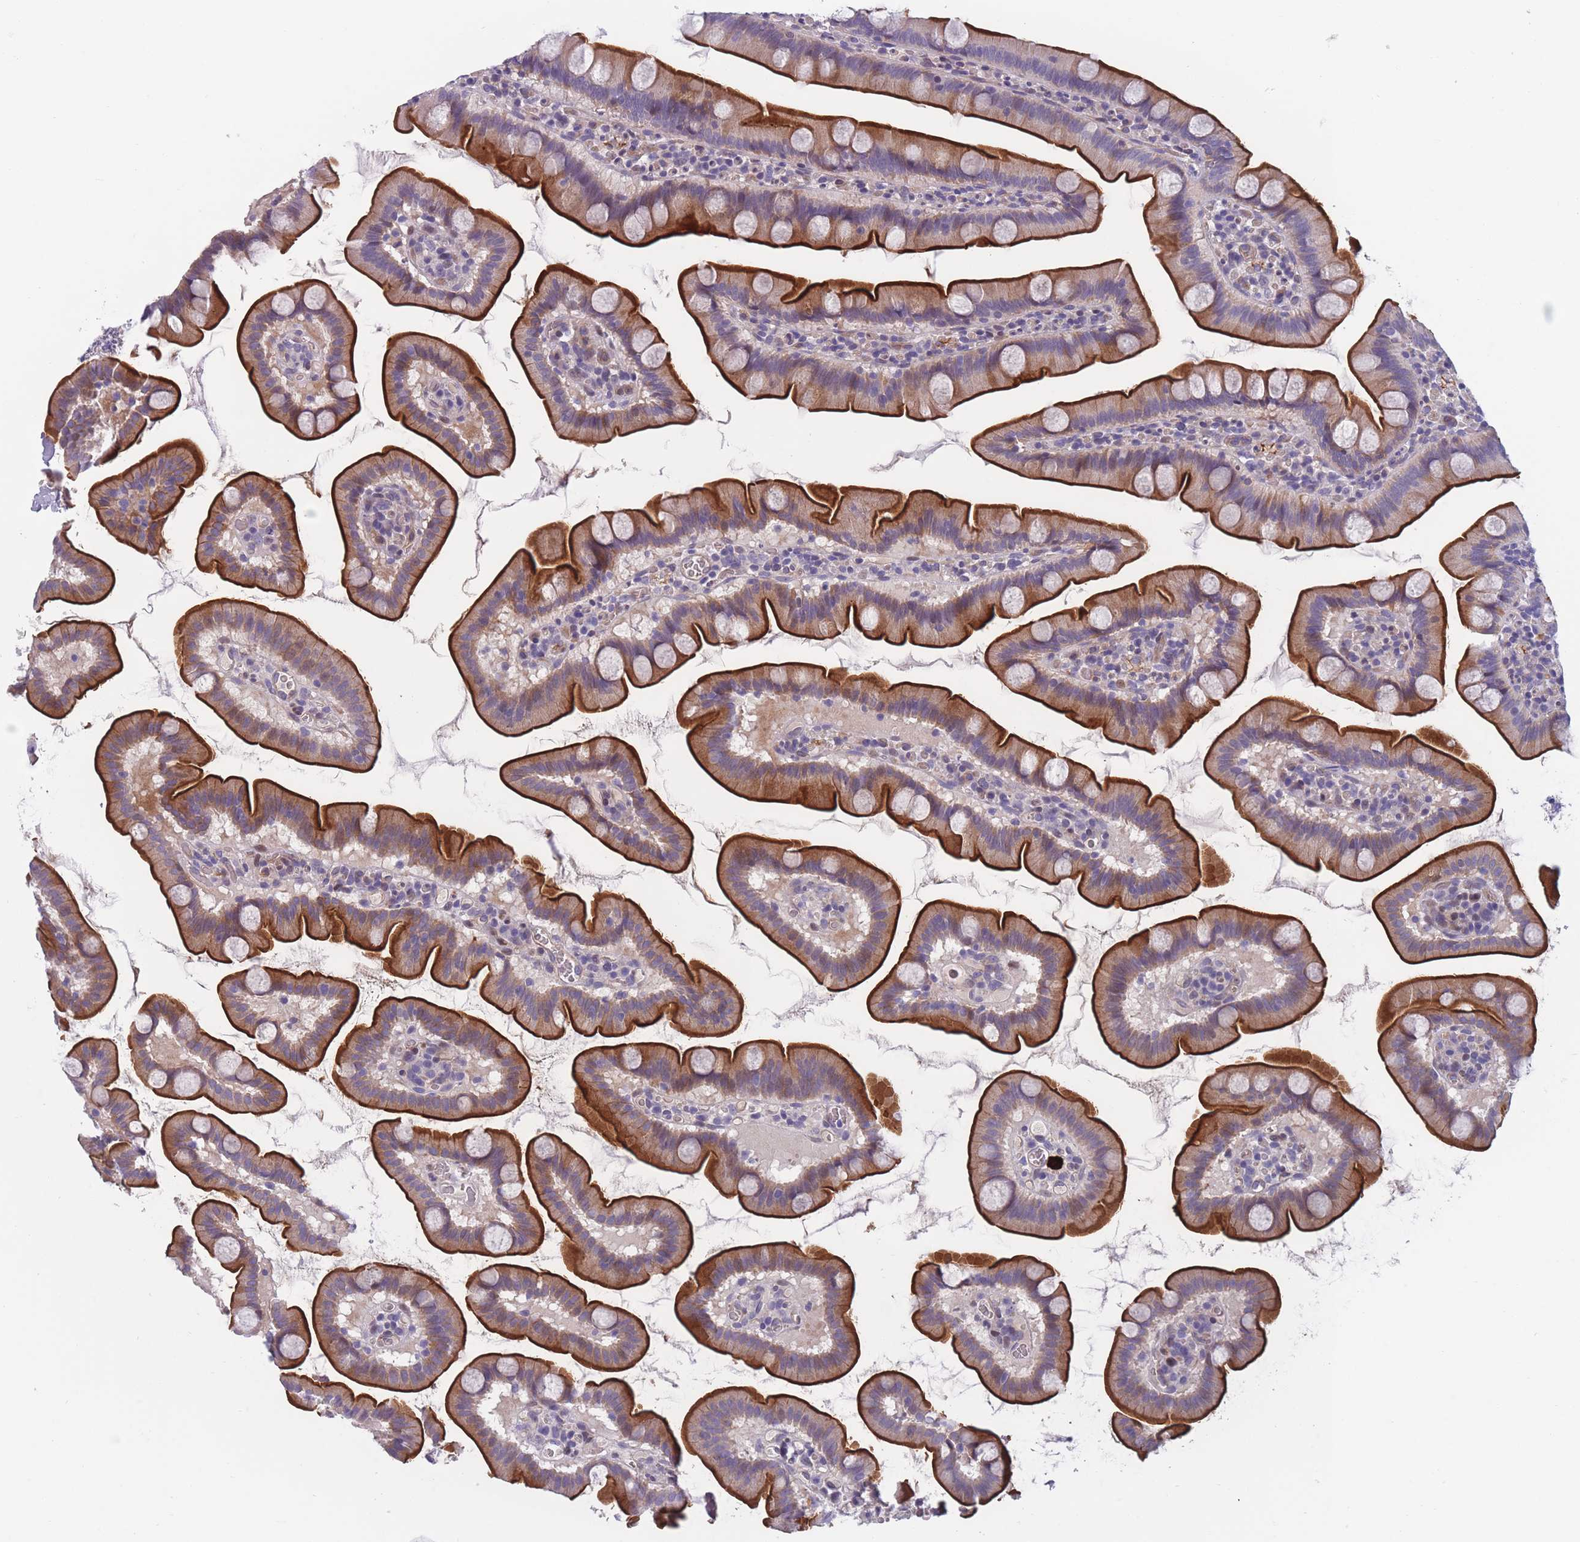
{"staining": {"intensity": "strong", "quantity": ">75%", "location": "cytoplasmic/membranous"}, "tissue": "small intestine", "cell_type": "Glandular cells", "image_type": "normal", "snomed": [{"axis": "morphology", "description": "Normal tissue, NOS"}, {"axis": "topography", "description": "Small intestine"}], "caption": "Protein analysis of unremarkable small intestine shows strong cytoplasmic/membranous expression in about >75% of glandular cells.", "gene": "FAM83F", "patient": {"sex": "female", "age": 68}}